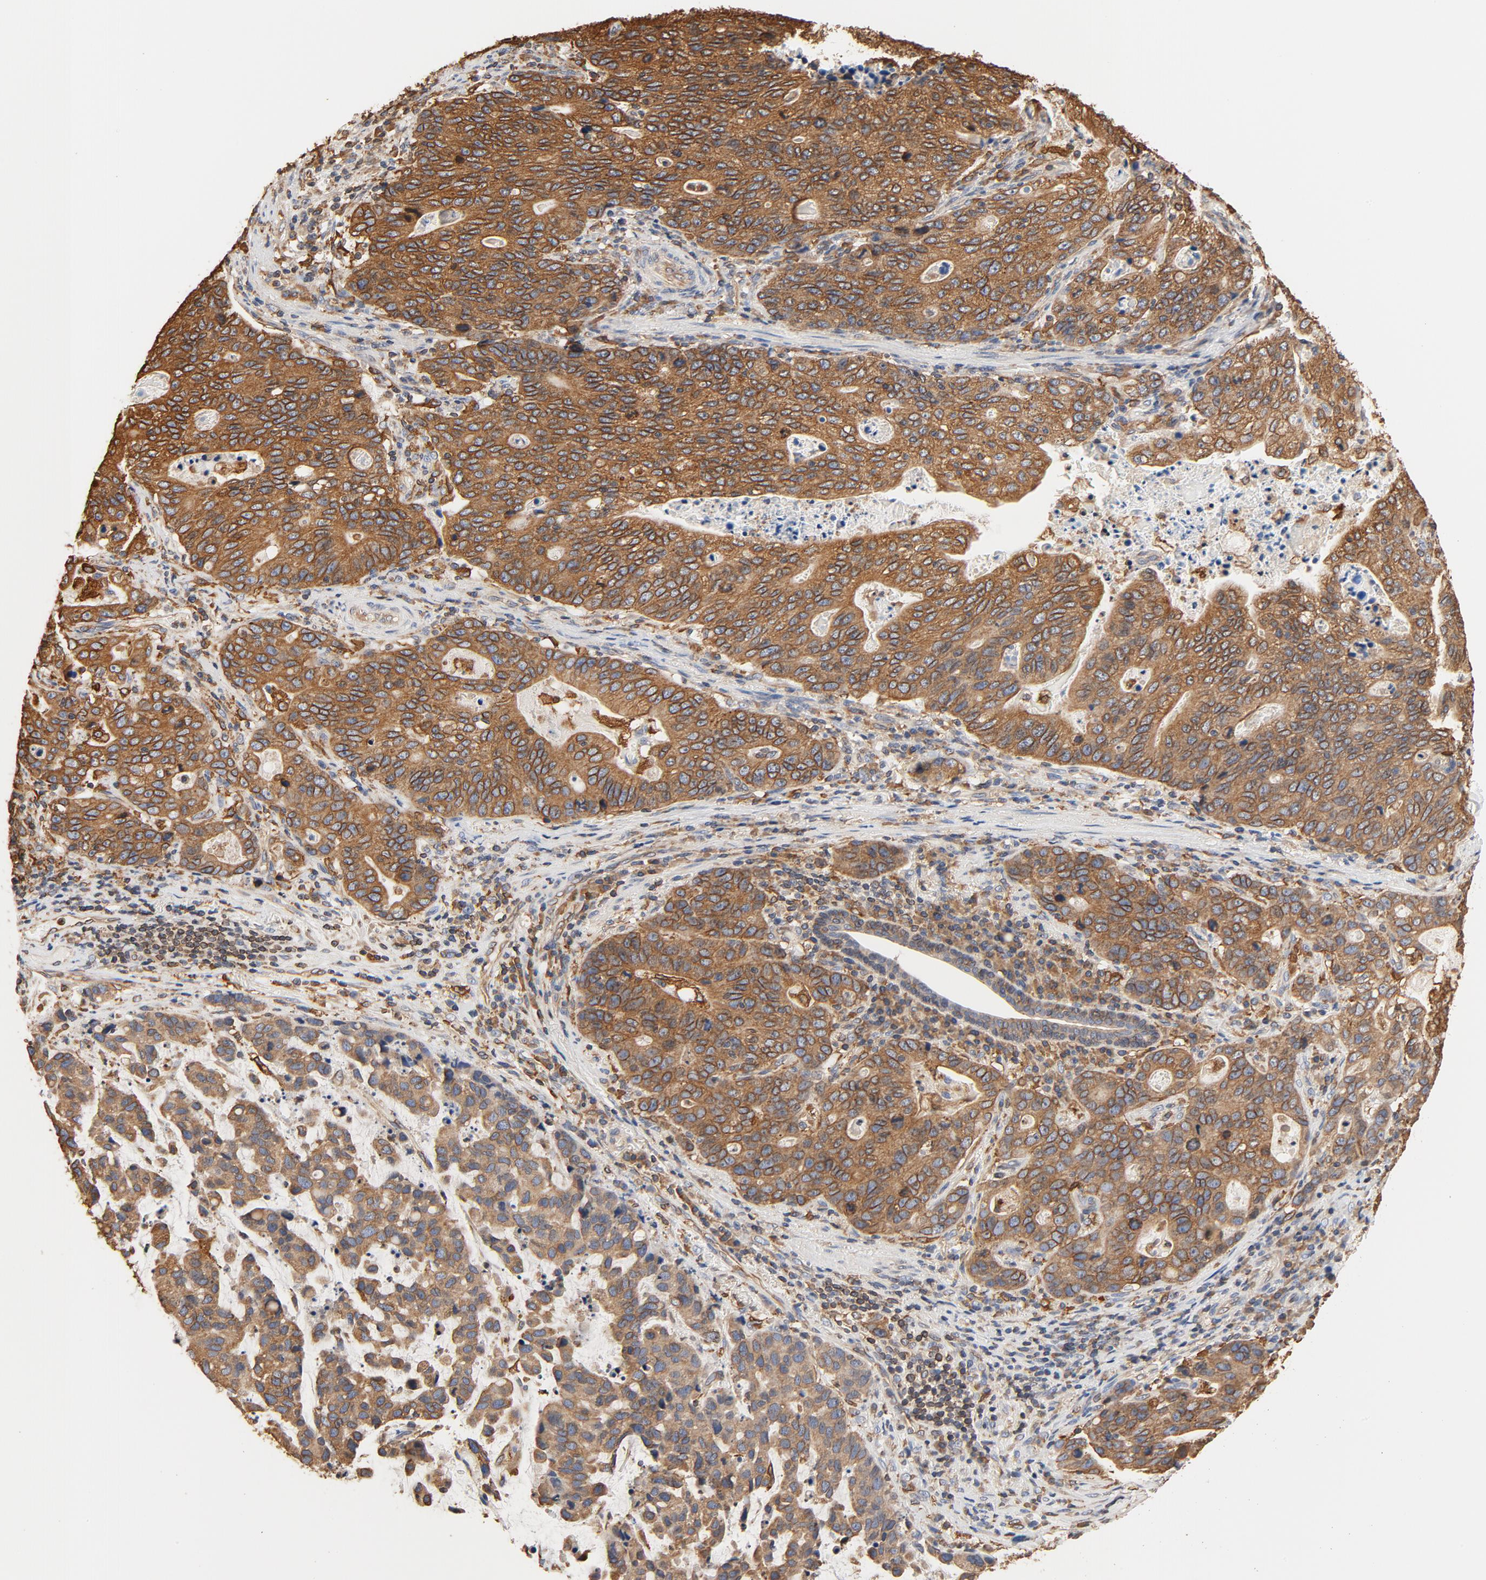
{"staining": {"intensity": "moderate", "quantity": ">75%", "location": "cytoplasmic/membranous"}, "tissue": "stomach cancer", "cell_type": "Tumor cells", "image_type": "cancer", "snomed": [{"axis": "morphology", "description": "Adenocarcinoma, NOS"}, {"axis": "topography", "description": "Esophagus"}, {"axis": "topography", "description": "Stomach"}], "caption": "Approximately >75% of tumor cells in stomach cancer (adenocarcinoma) show moderate cytoplasmic/membranous protein positivity as visualized by brown immunohistochemical staining.", "gene": "BCAP31", "patient": {"sex": "male", "age": 74}}